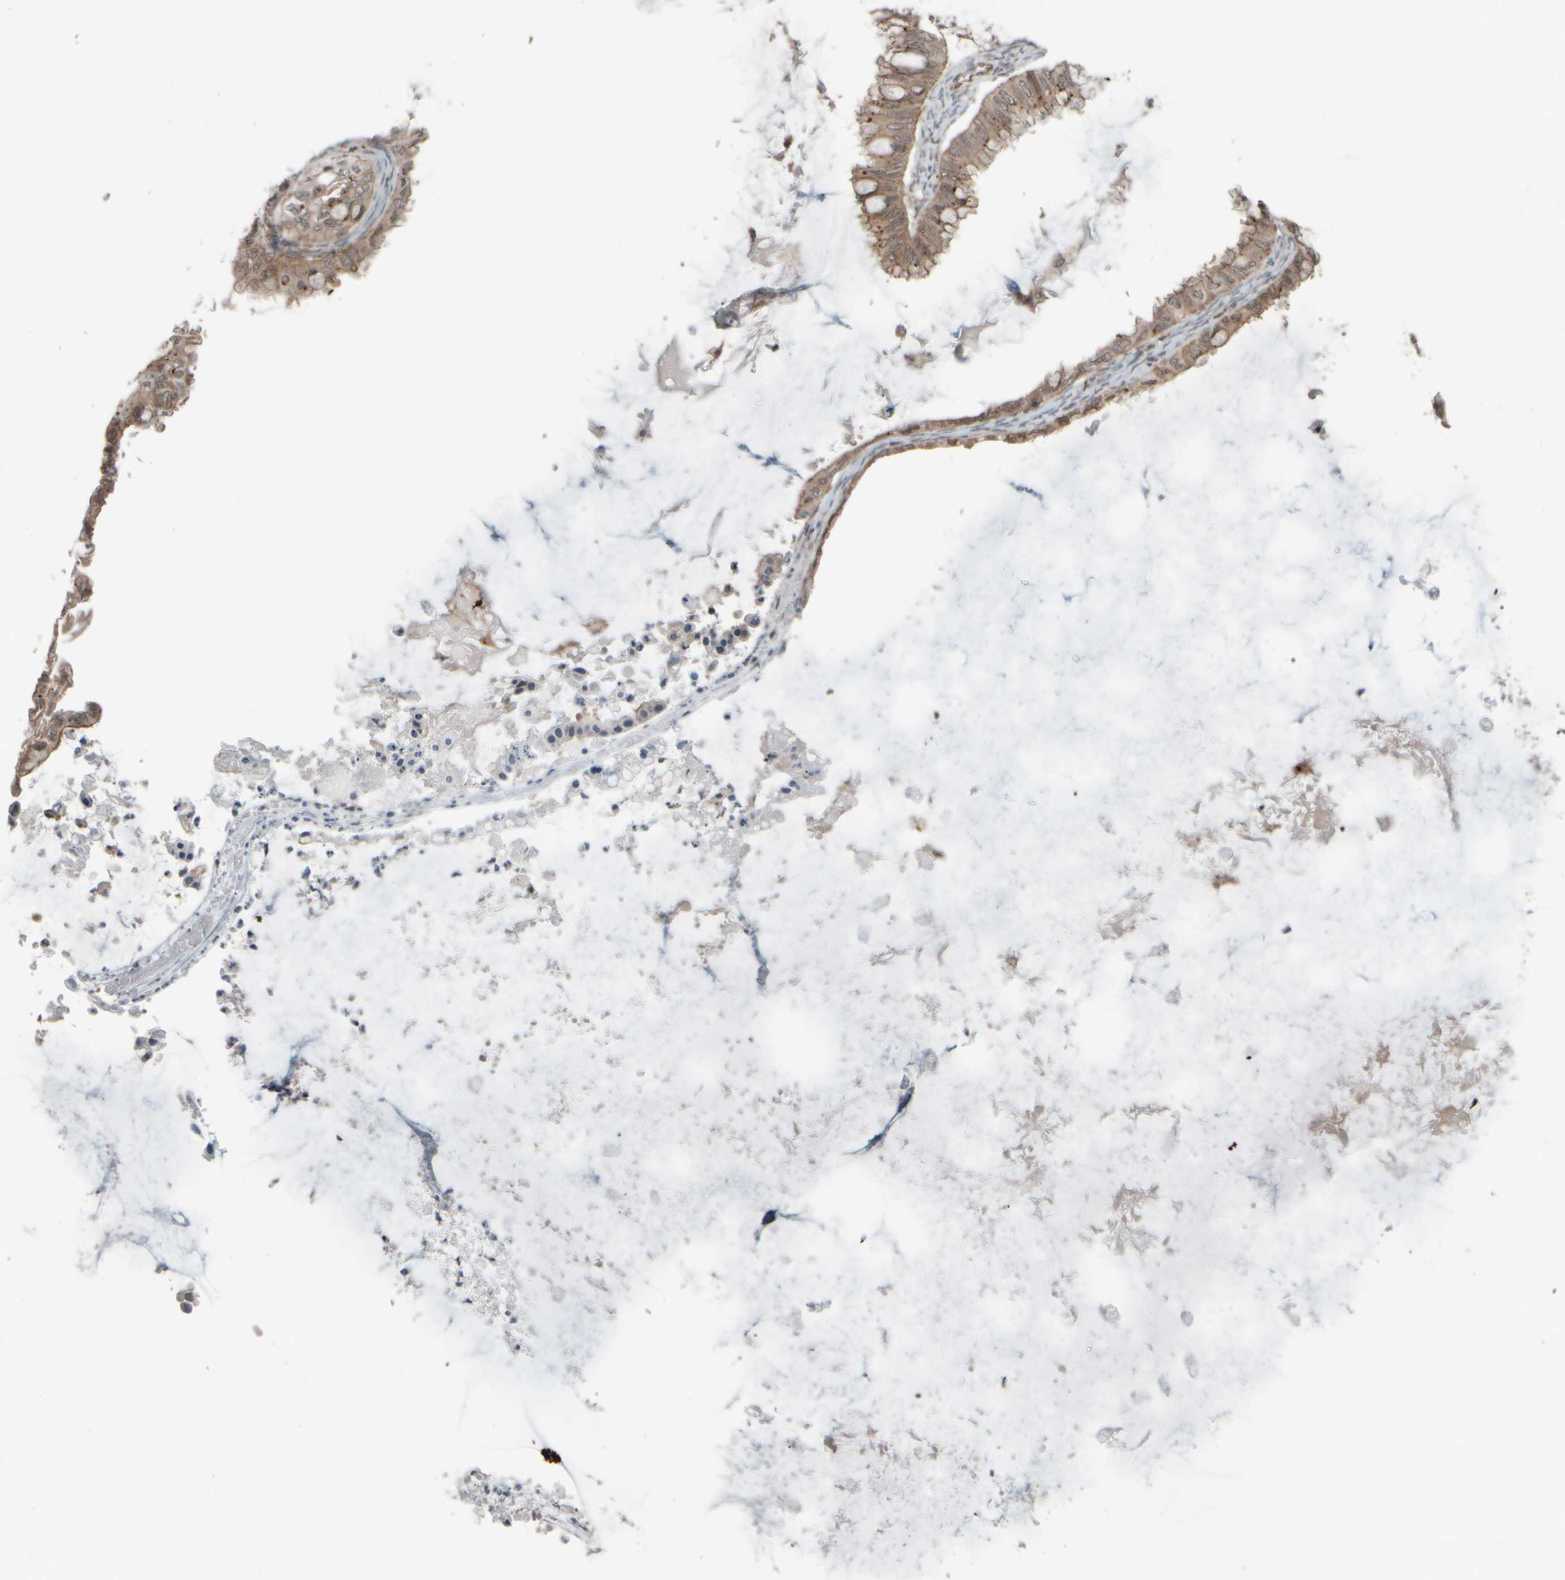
{"staining": {"intensity": "moderate", "quantity": ">75%", "location": "cytoplasmic/membranous"}, "tissue": "ovarian cancer", "cell_type": "Tumor cells", "image_type": "cancer", "snomed": [{"axis": "morphology", "description": "Cystadenocarcinoma, mucinous, NOS"}, {"axis": "topography", "description": "Ovary"}], "caption": "Protein staining reveals moderate cytoplasmic/membranous expression in about >75% of tumor cells in mucinous cystadenocarcinoma (ovarian).", "gene": "GIGYF1", "patient": {"sex": "female", "age": 80}}